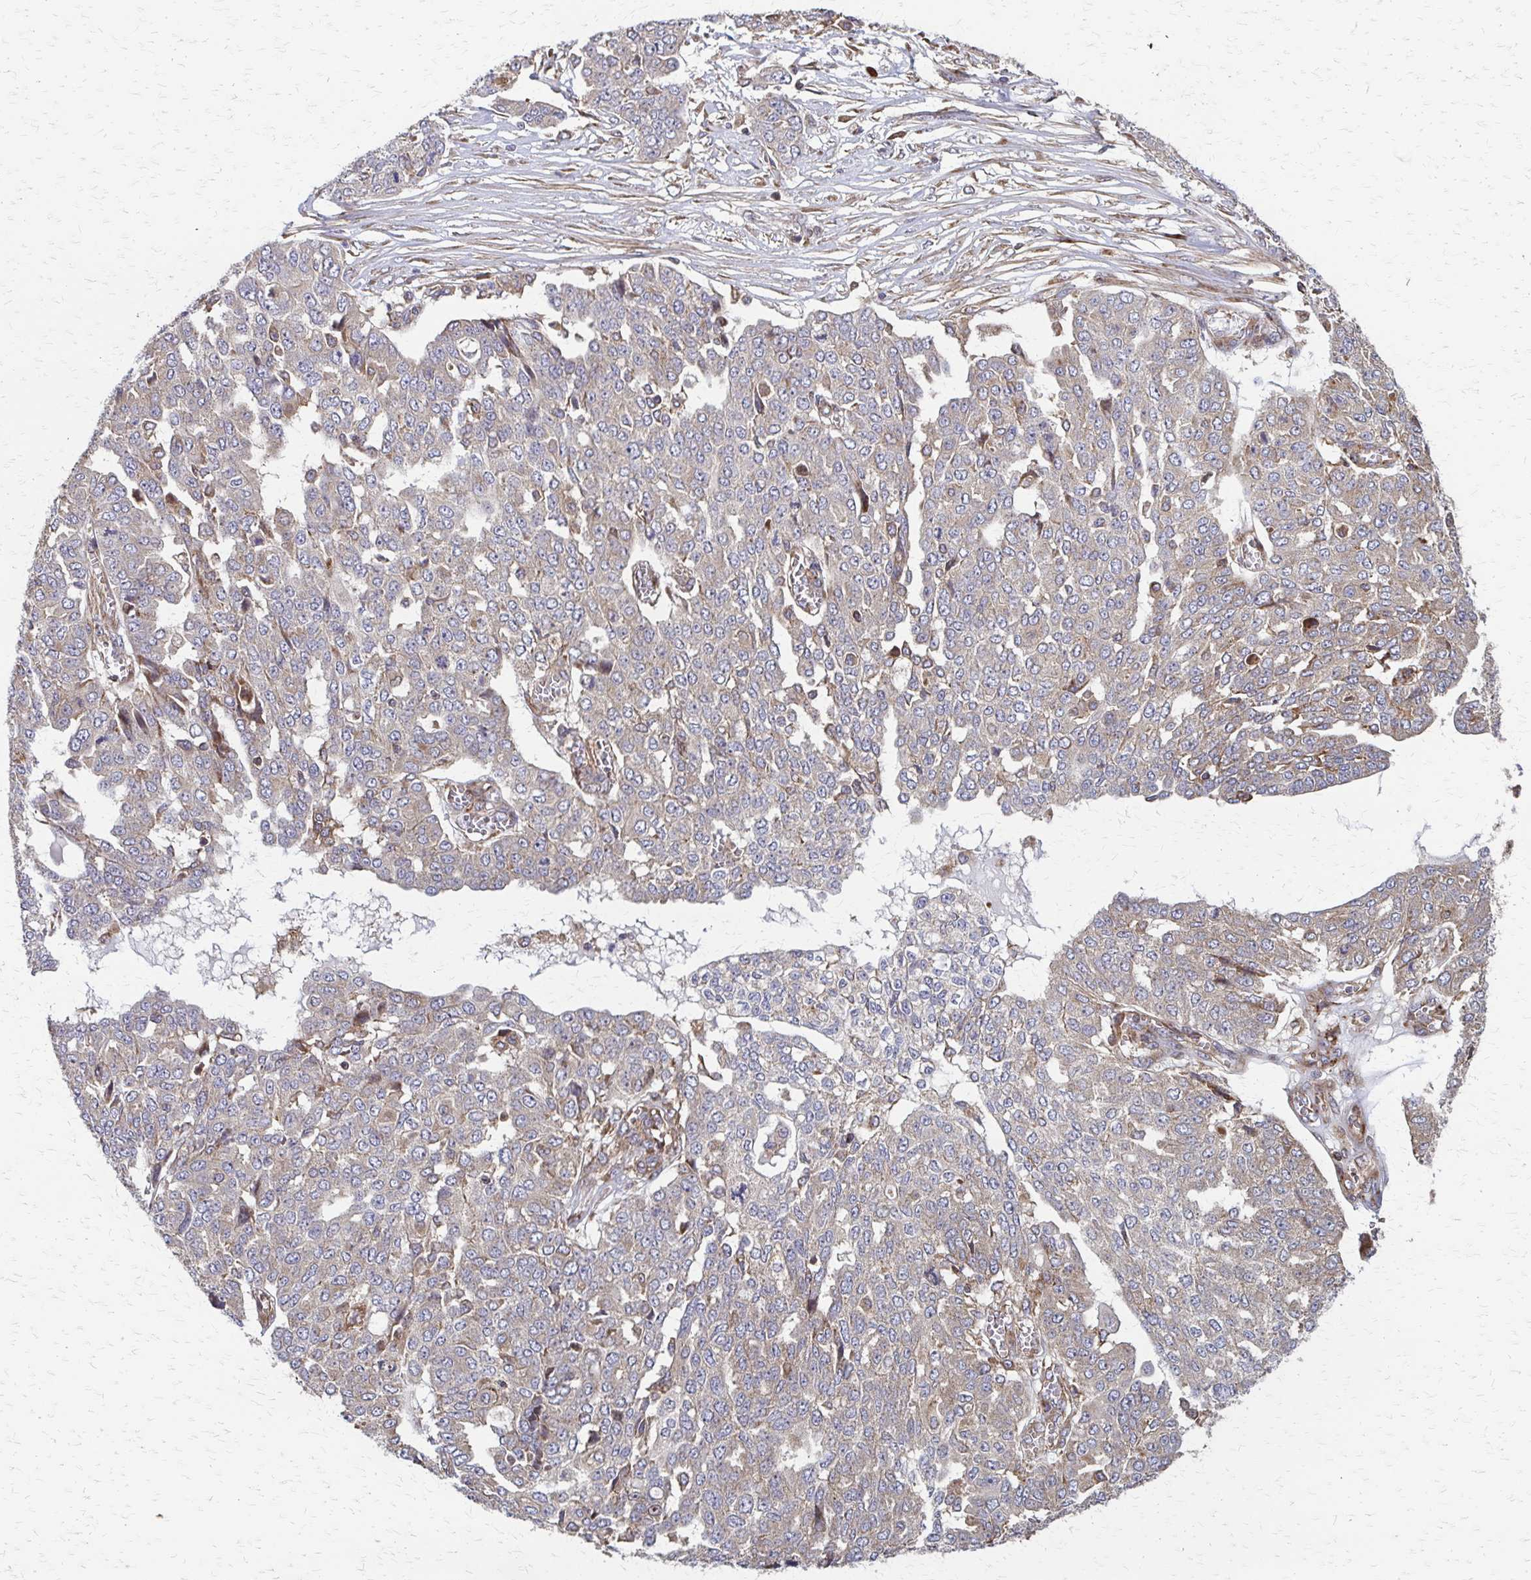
{"staining": {"intensity": "weak", "quantity": ">75%", "location": "cytoplasmic/membranous"}, "tissue": "ovarian cancer", "cell_type": "Tumor cells", "image_type": "cancer", "snomed": [{"axis": "morphology", "description": "Cystadenocarcinoma, serous, NOS"}, {"axis": "topography", "description": "Soft tissue"}, {"axis": "topography", "description": "Ovary"}], "caption": "Protein analysis of ovarian cancer tissue exhibits weak cytoplasmic/membranous expression in approximately >75% of tumor cells.", "gene": "EEF2", "patient": {"sex": "female", "age": 57}}